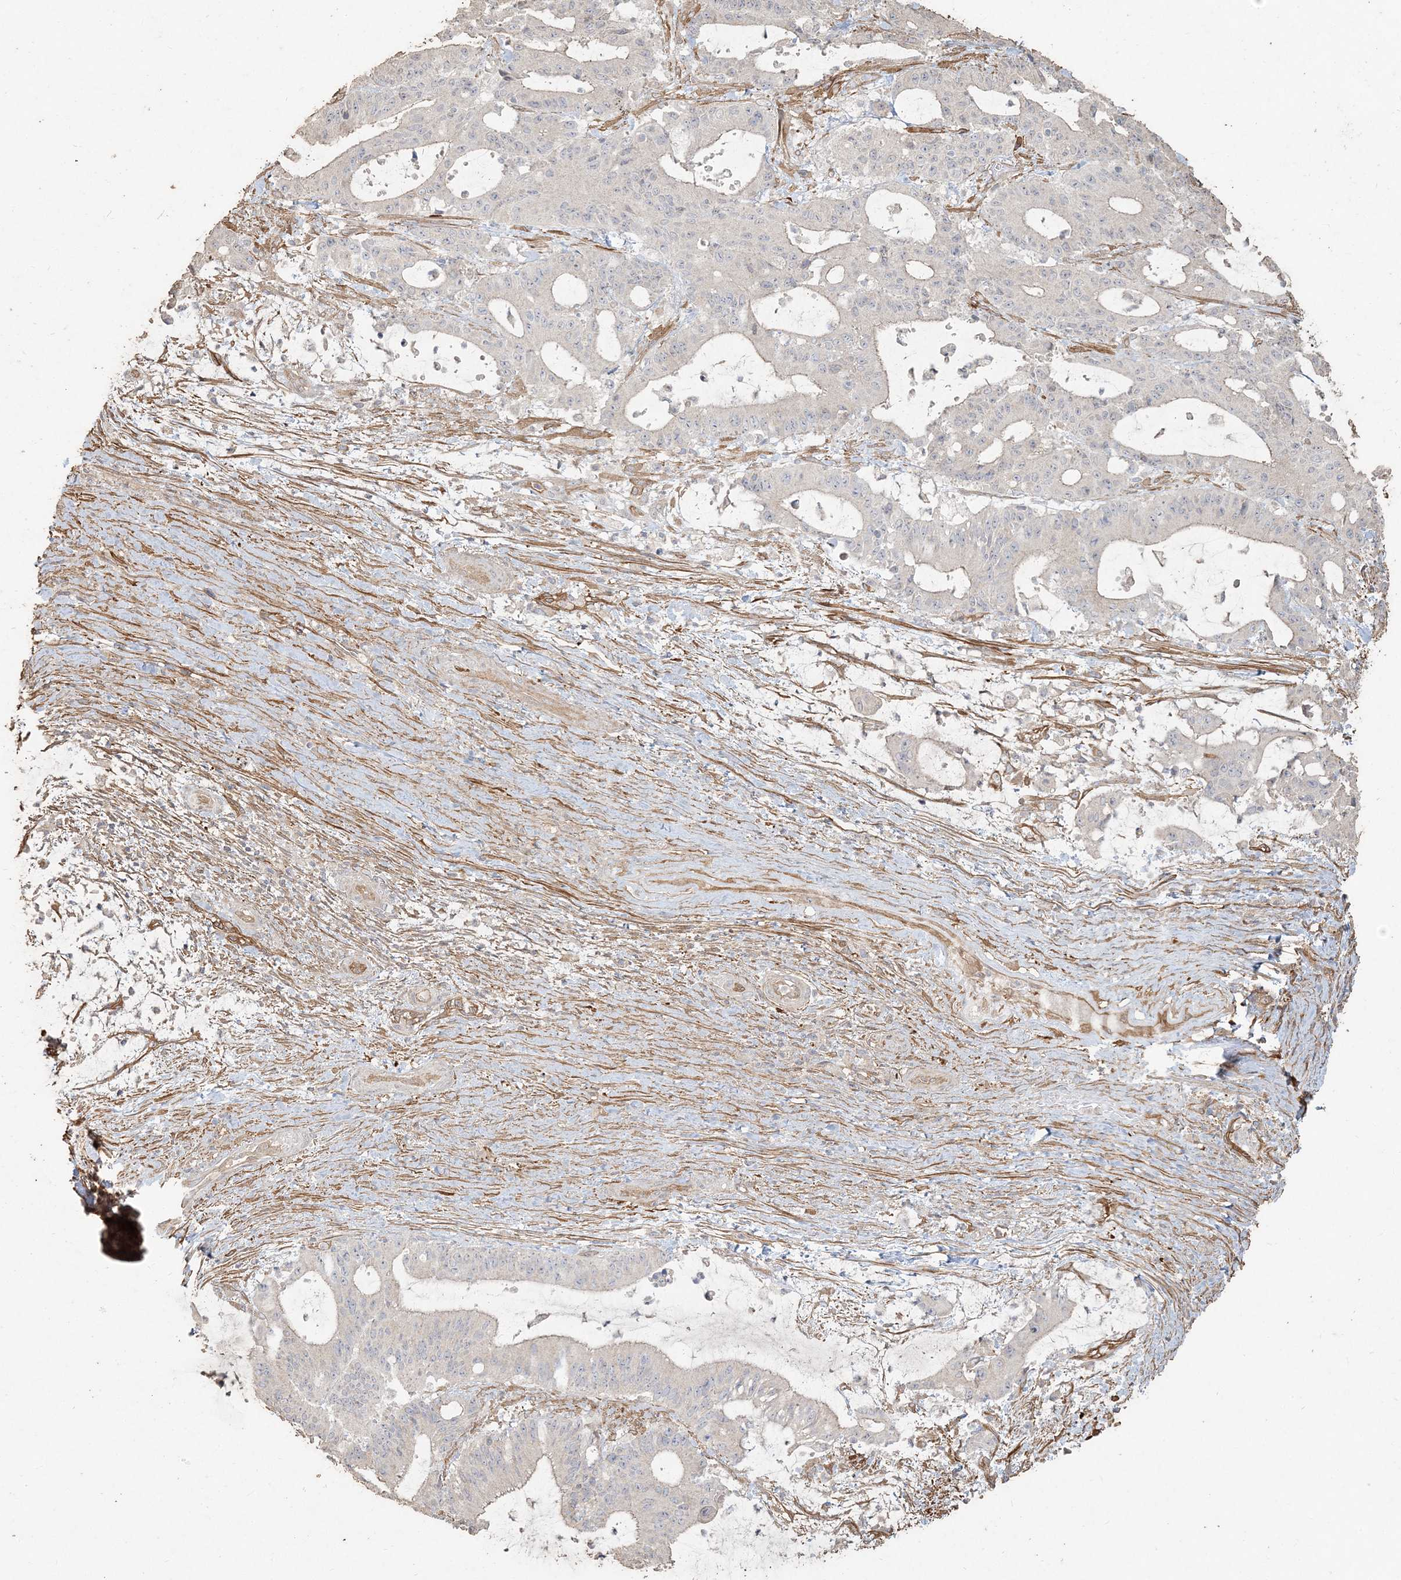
{"staining": {"intensity": "negative", "quantity": "none", "location": "none"}, "tissue": "liver cancer", "cell_type": "Tumor cells", "image_type": "cancer", "snomed": [{"axis": "morphology", "description": "Normal tissue, NOS"}, {"axis": "morphology", "description": "Cholangiocarcinoma"}, {"axis": "topography", "description": "Liver"}, {"axis": "topography", "description": "Peripheral nerve tissue"}], "caption": "Immunohistochemistry histopathology image of neoplastic tissue: human liver cancer stained with DAB (3,3'-diaminobenzidine) displays no significant protein positivity in tumor cells.", "gene": "RNF145", "patient": {"sex": "female", "age": 73}}